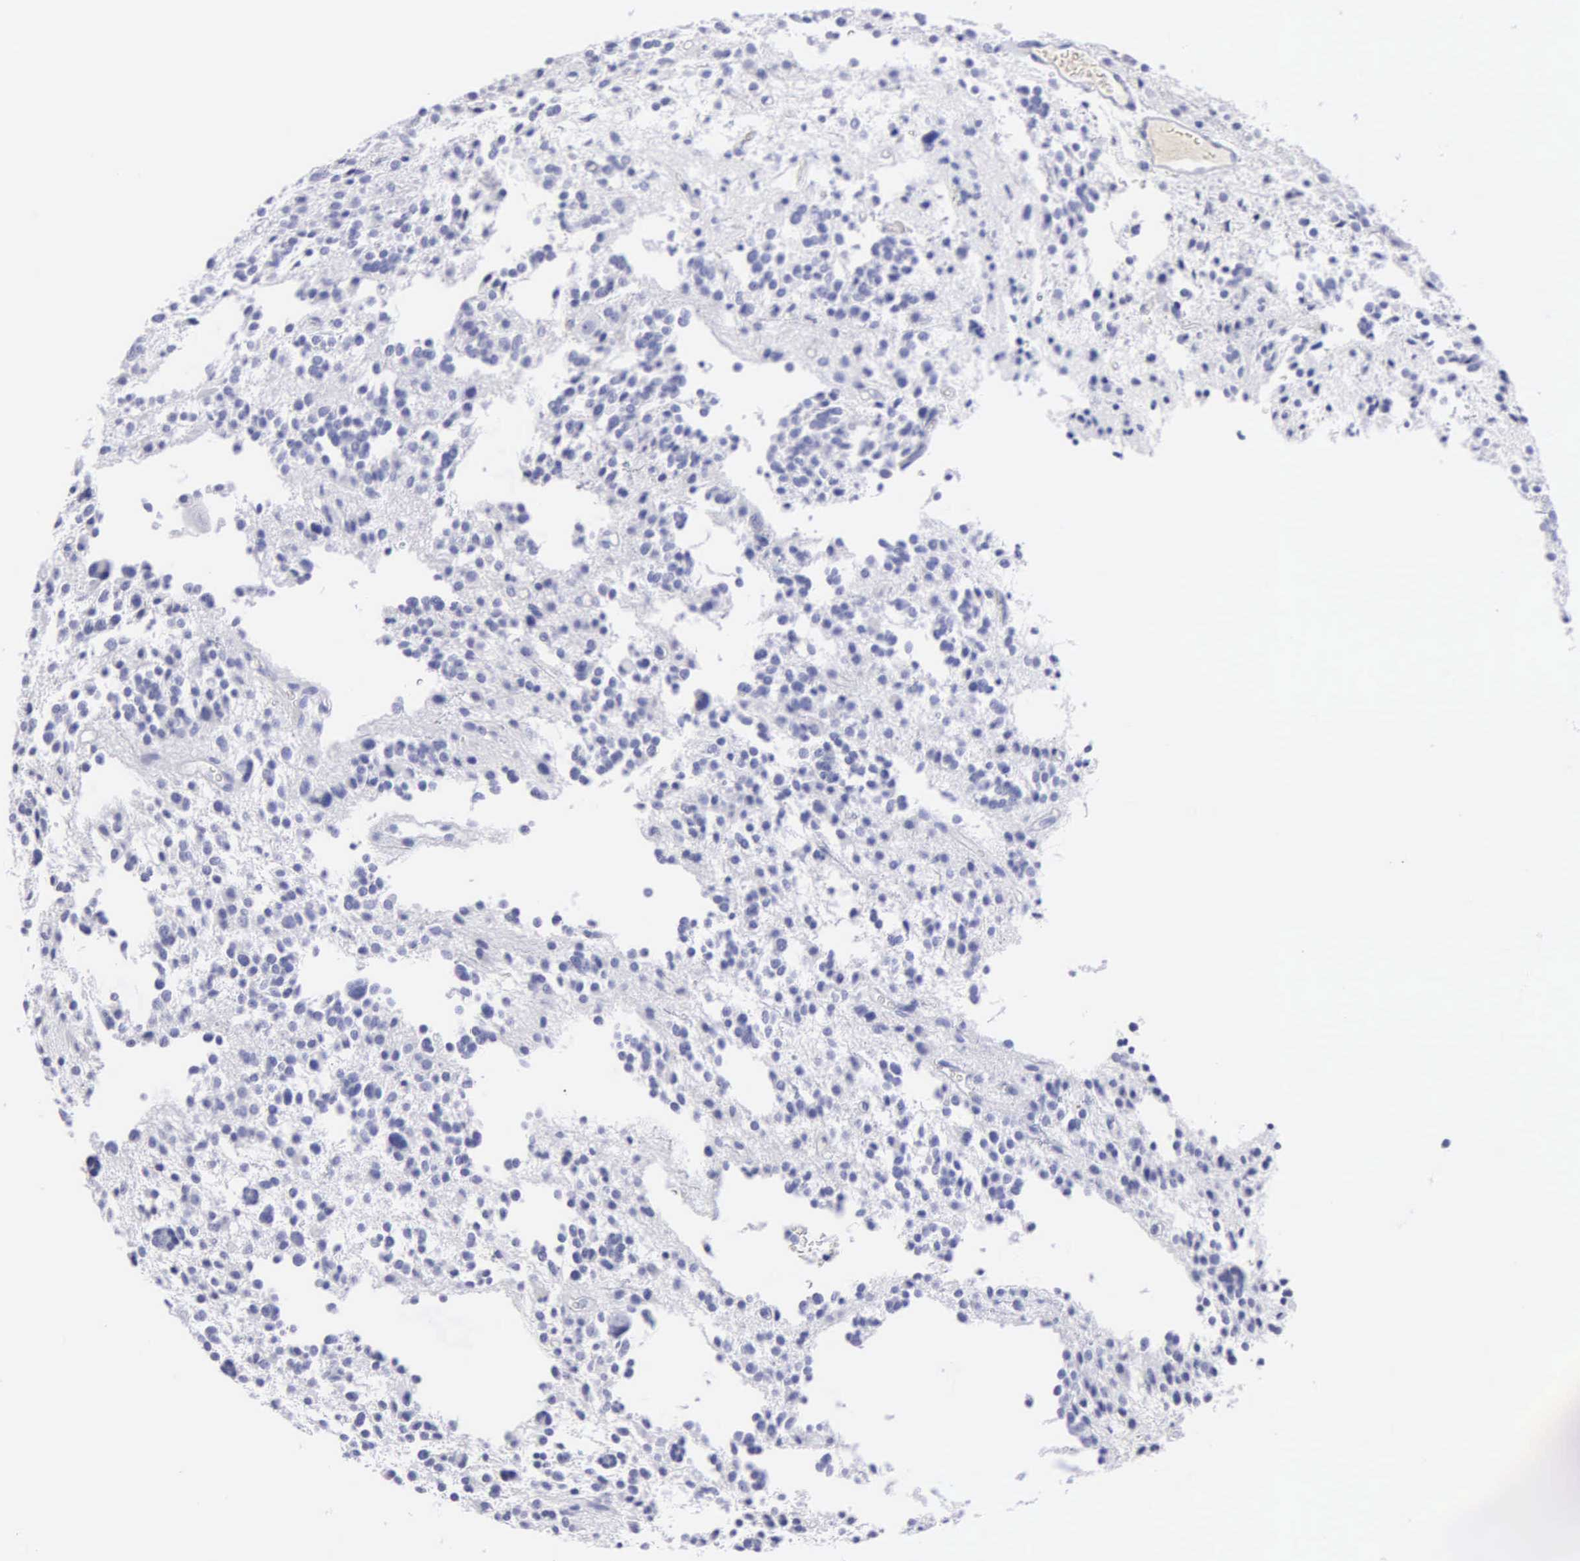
{"staining": {"intensity": "negative", "quantity": "none", "location": "none"}, "tissue": "glioma", "cell_type": "Tumor cells", "image_type": "cancer", "snomed": [{"axis": "morphology", "description": "Glioma, malignant, Low grade"}, {"axis": "topography", "description": "Brain"}], "caption": "The photomicrograph reveals no significant expression in tumor cells of malignant glioma (low-grade). (IHC, brightfield microscopy, high magnification).", "gene": "CYP19A1", "patient": {"sex": "female", "age": 36}}